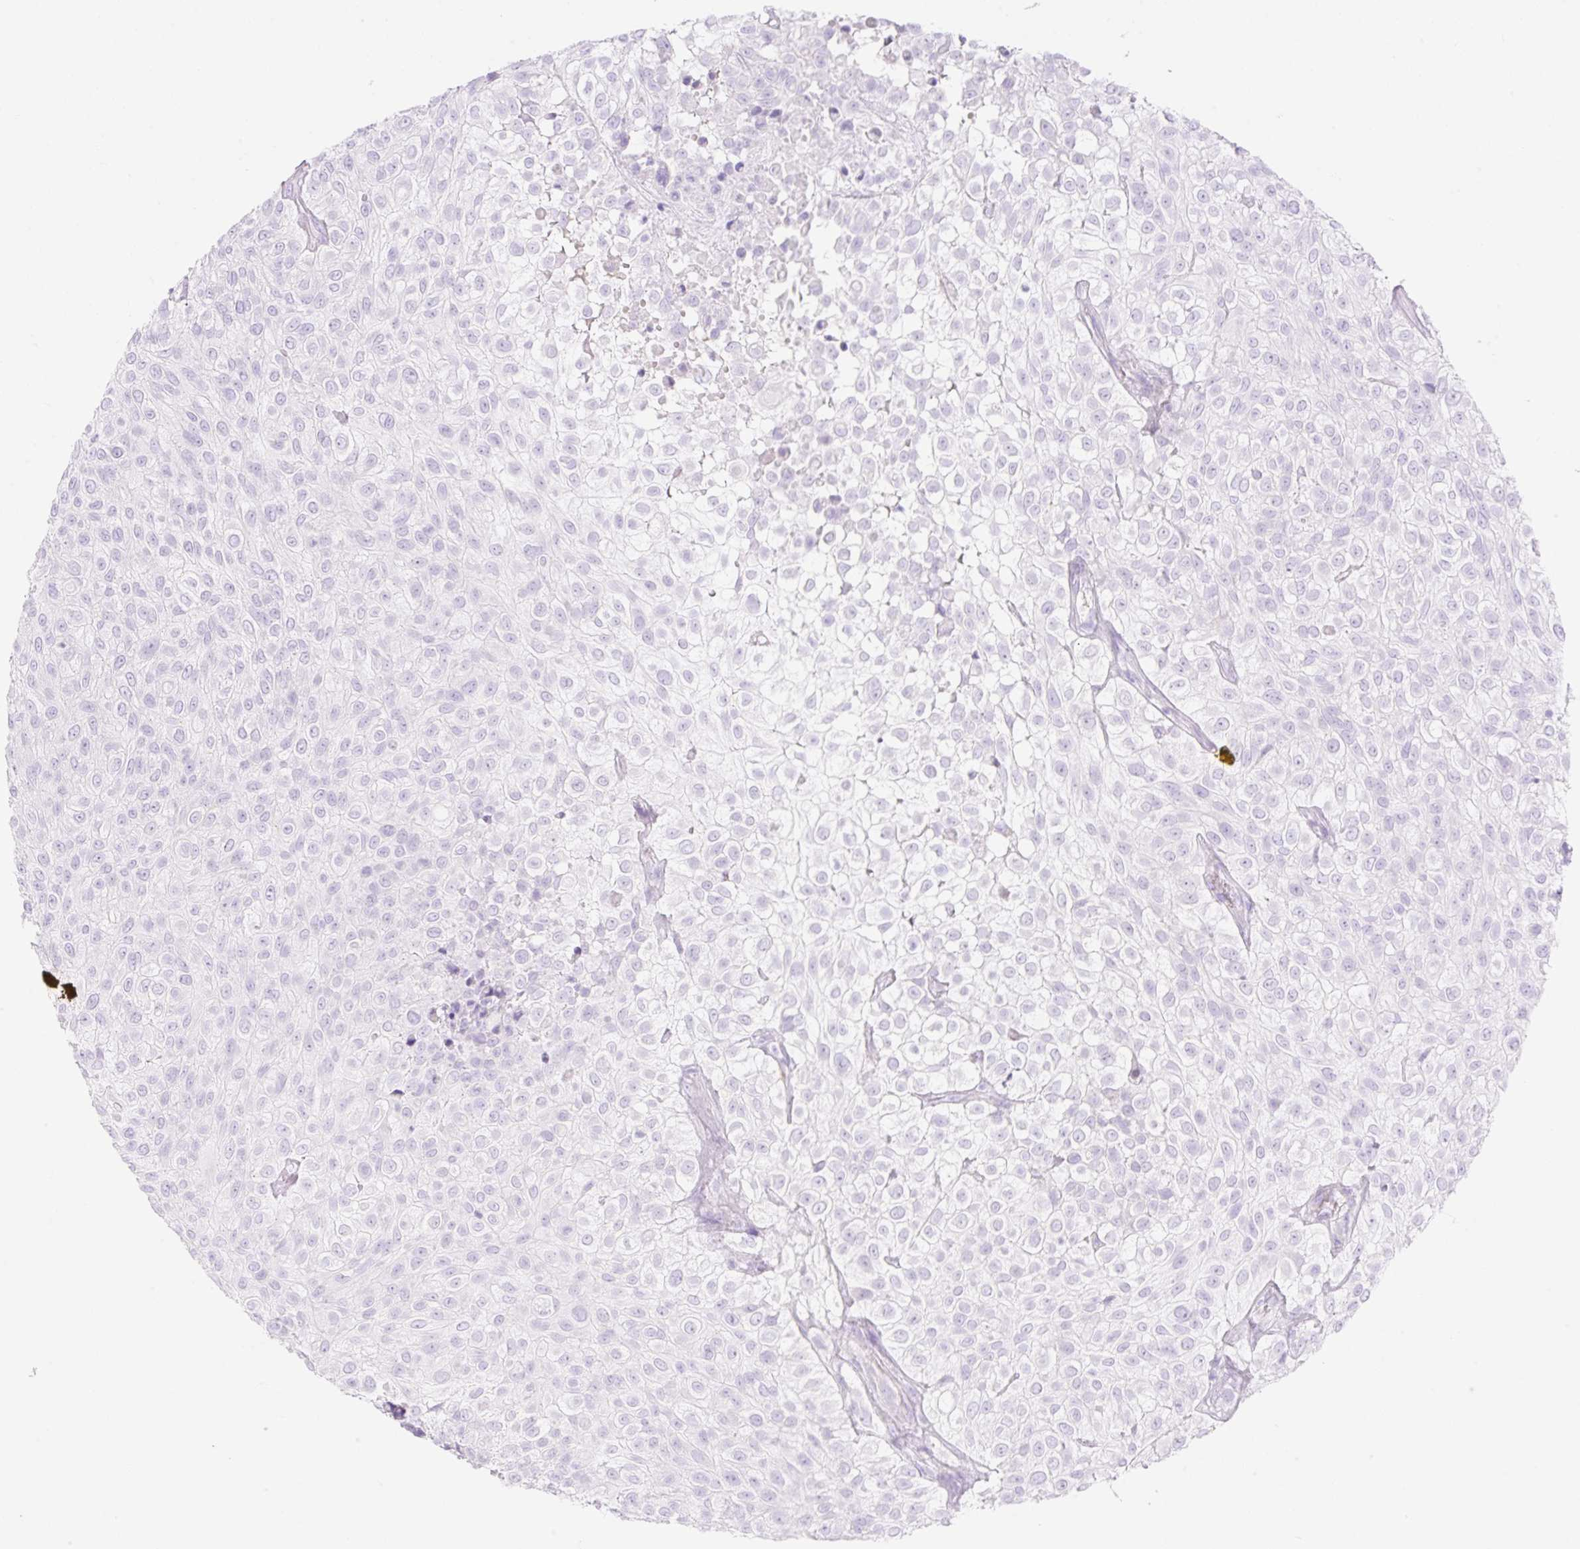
{"staining": {"intensity": "negative", "quantity": "none", "location": "none"}, "tissue": "urothelial cancer", "cell_type": "Tumor cells", "image_type": "cancer", "snomed": [{"axis": "morphology", "description": "Urothelial carcinoma, High grade"}, {"axis": "topography", "description": "Urinary bladder"}], "caption": "High magnification brightfield microscopy of urothelial cancer stained with DAB (3,3'-diaminobenzidine) (brown) and counterstained with hematoxylin (blue): tumor cells show no significant expression.", "gene": "CDX1", "patient": {"sex": "male", "age": 56}}